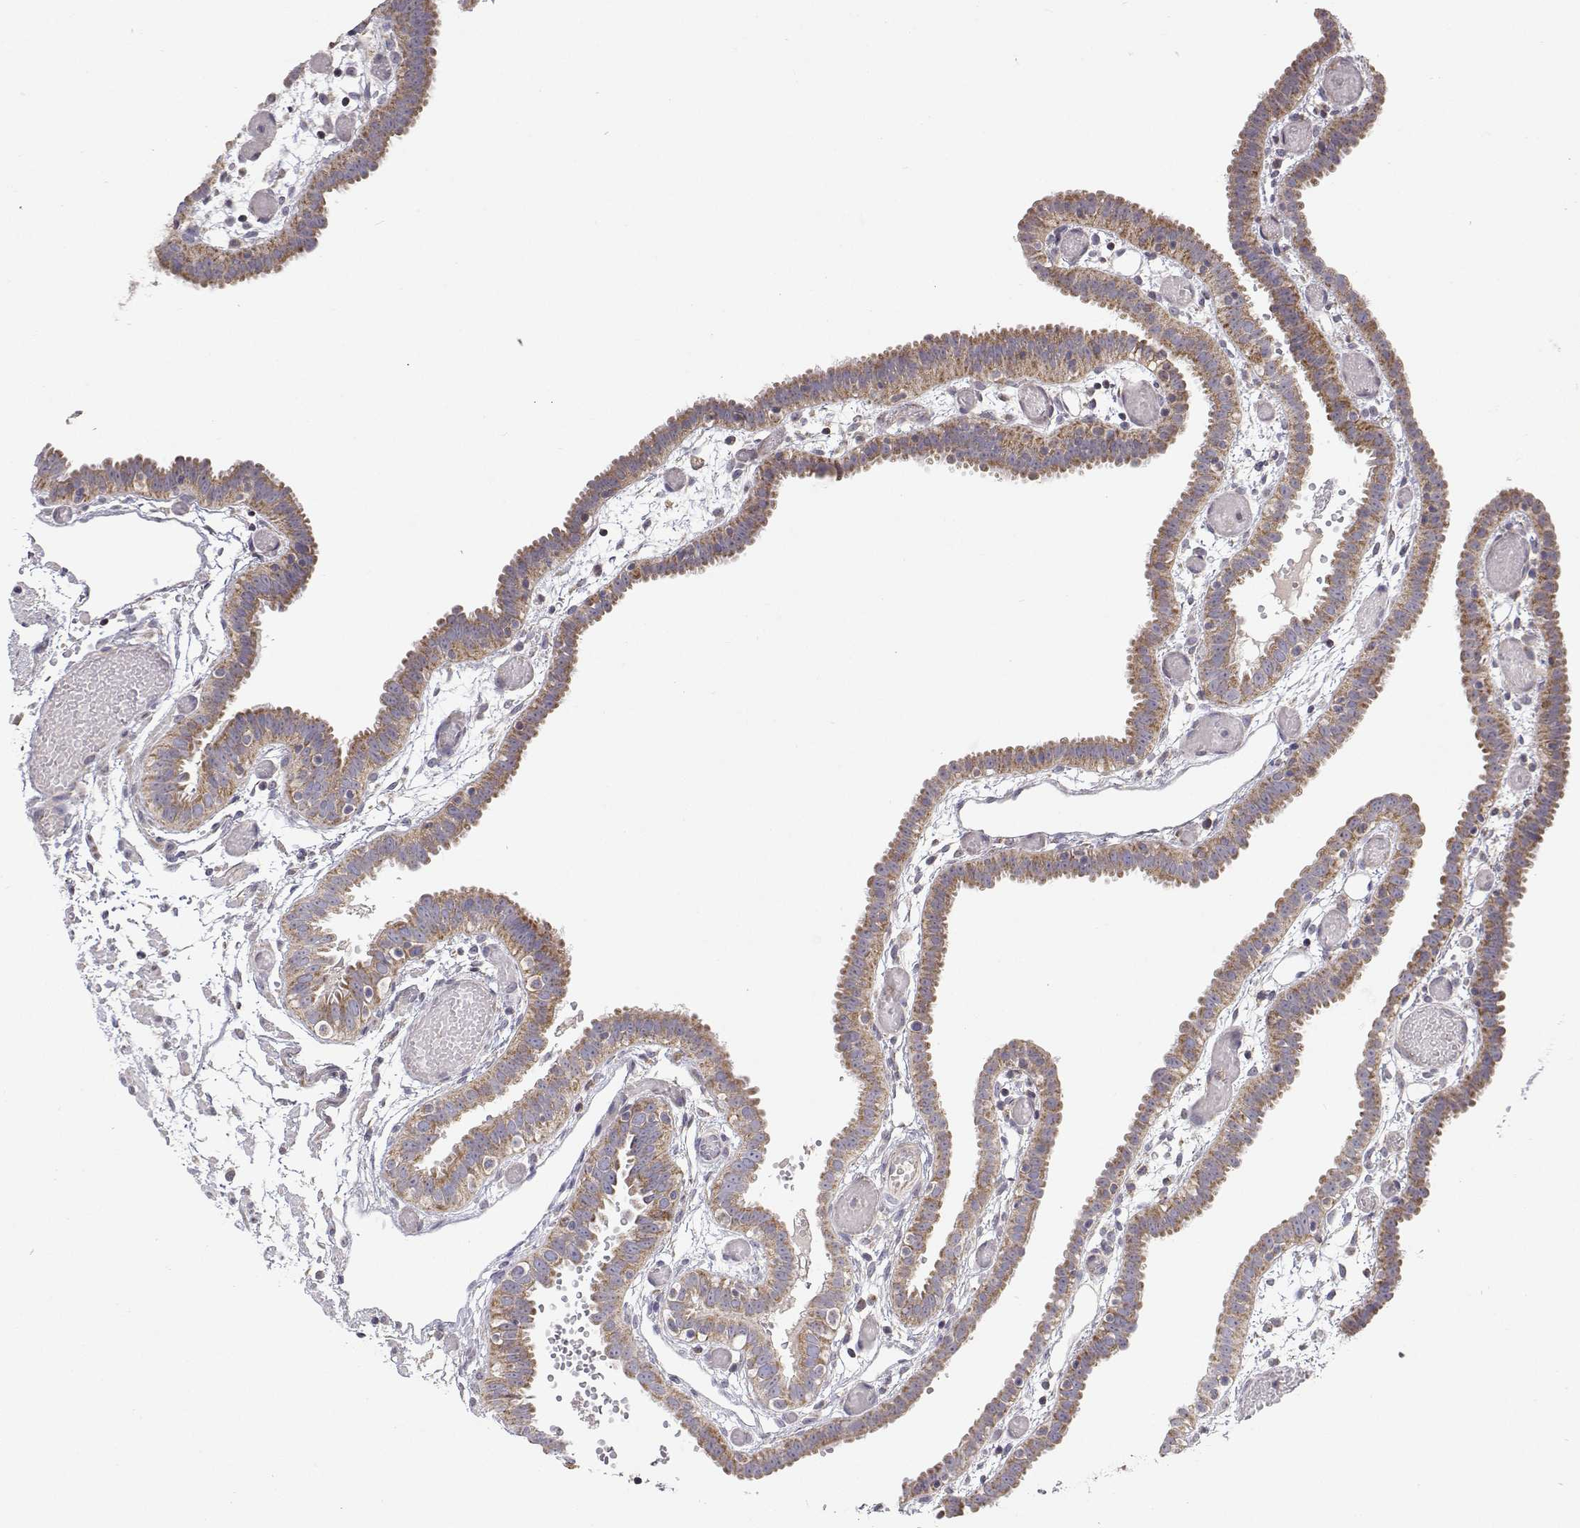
{"staining": {"intensity": "moderate", "quantity": ">75%", "location": "cytoplasmic/membranous"}, "tissue": "fallopian tube", "cell_type": "Glandular cells", "image_type": "normal", "snomed": [{"axis": "morphology", "description": "Normal tissue, NOS"}, {"axis": "topography", "description": "Fallopian tube"}], "caption": "Fallopian tube stained for a protein (brown) exhibits moderate cytoplasmic/membranous positive staining in approximately >75% of glandular cells.", "gene": "MRPL3", "patient": {"sex": "female", "age": 37}}